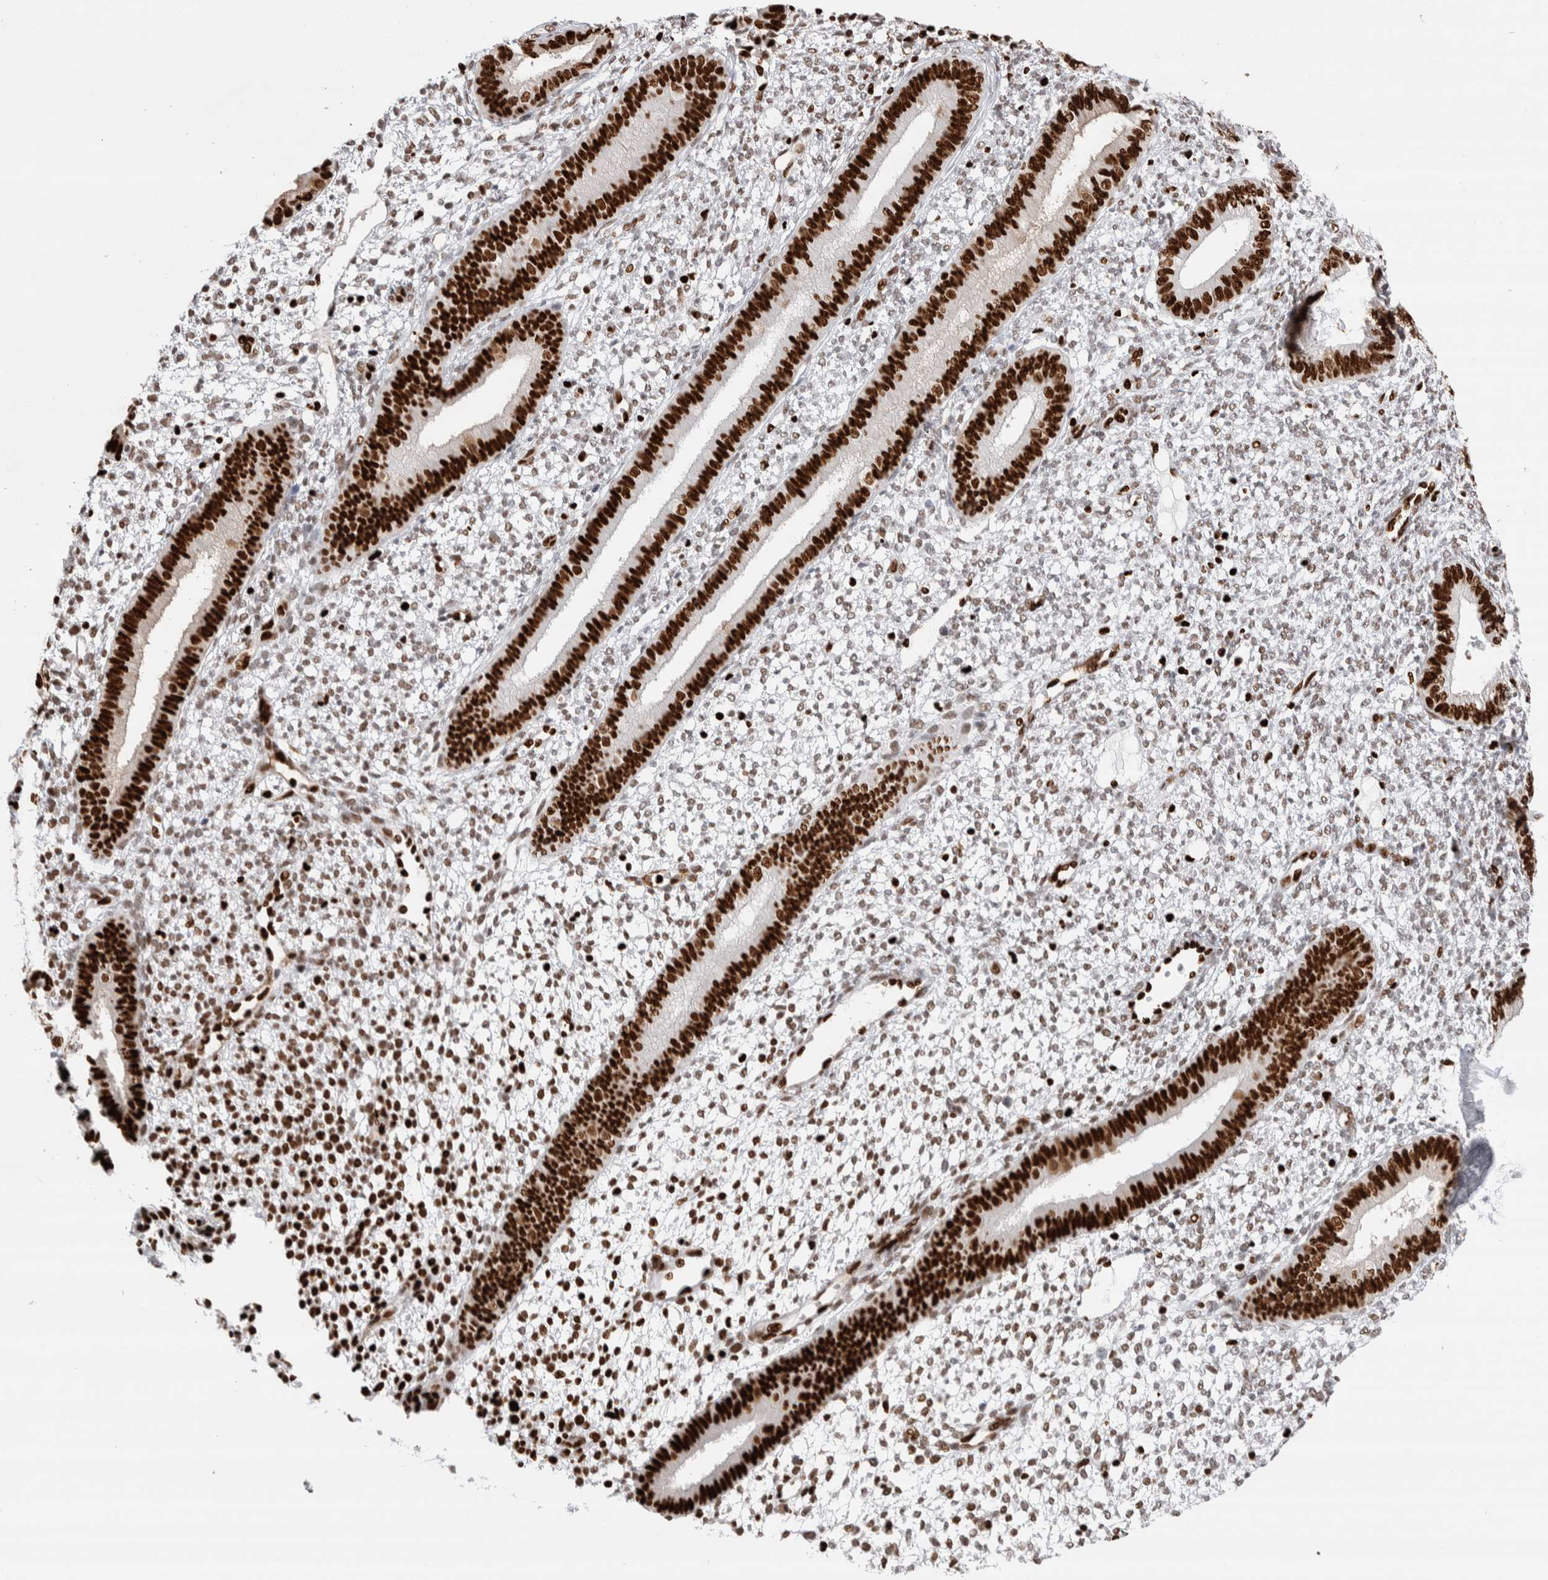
{"staining": {"intensity": "strong", "quantity": "25%-75%", "location": "nuclear"}, "tissue": "endometrium", "cell_type": "Cells in endometrial stroma", "image_type": "normal", "snomed": [{"axis": "morphology", "description": "Normal tissue, NOS"}, {"axis": "topography", "description": "Endometrium"}], "caption": "Endometrium stained with DAB (3,3'-diaminobenzidine) IHC demonstrates high levels of strong nuclear expression in approximately 25%-75% of cells in endometrial stroma.", "gene": "C17orf49", "patient": {"sex": "female", "age": 46}}